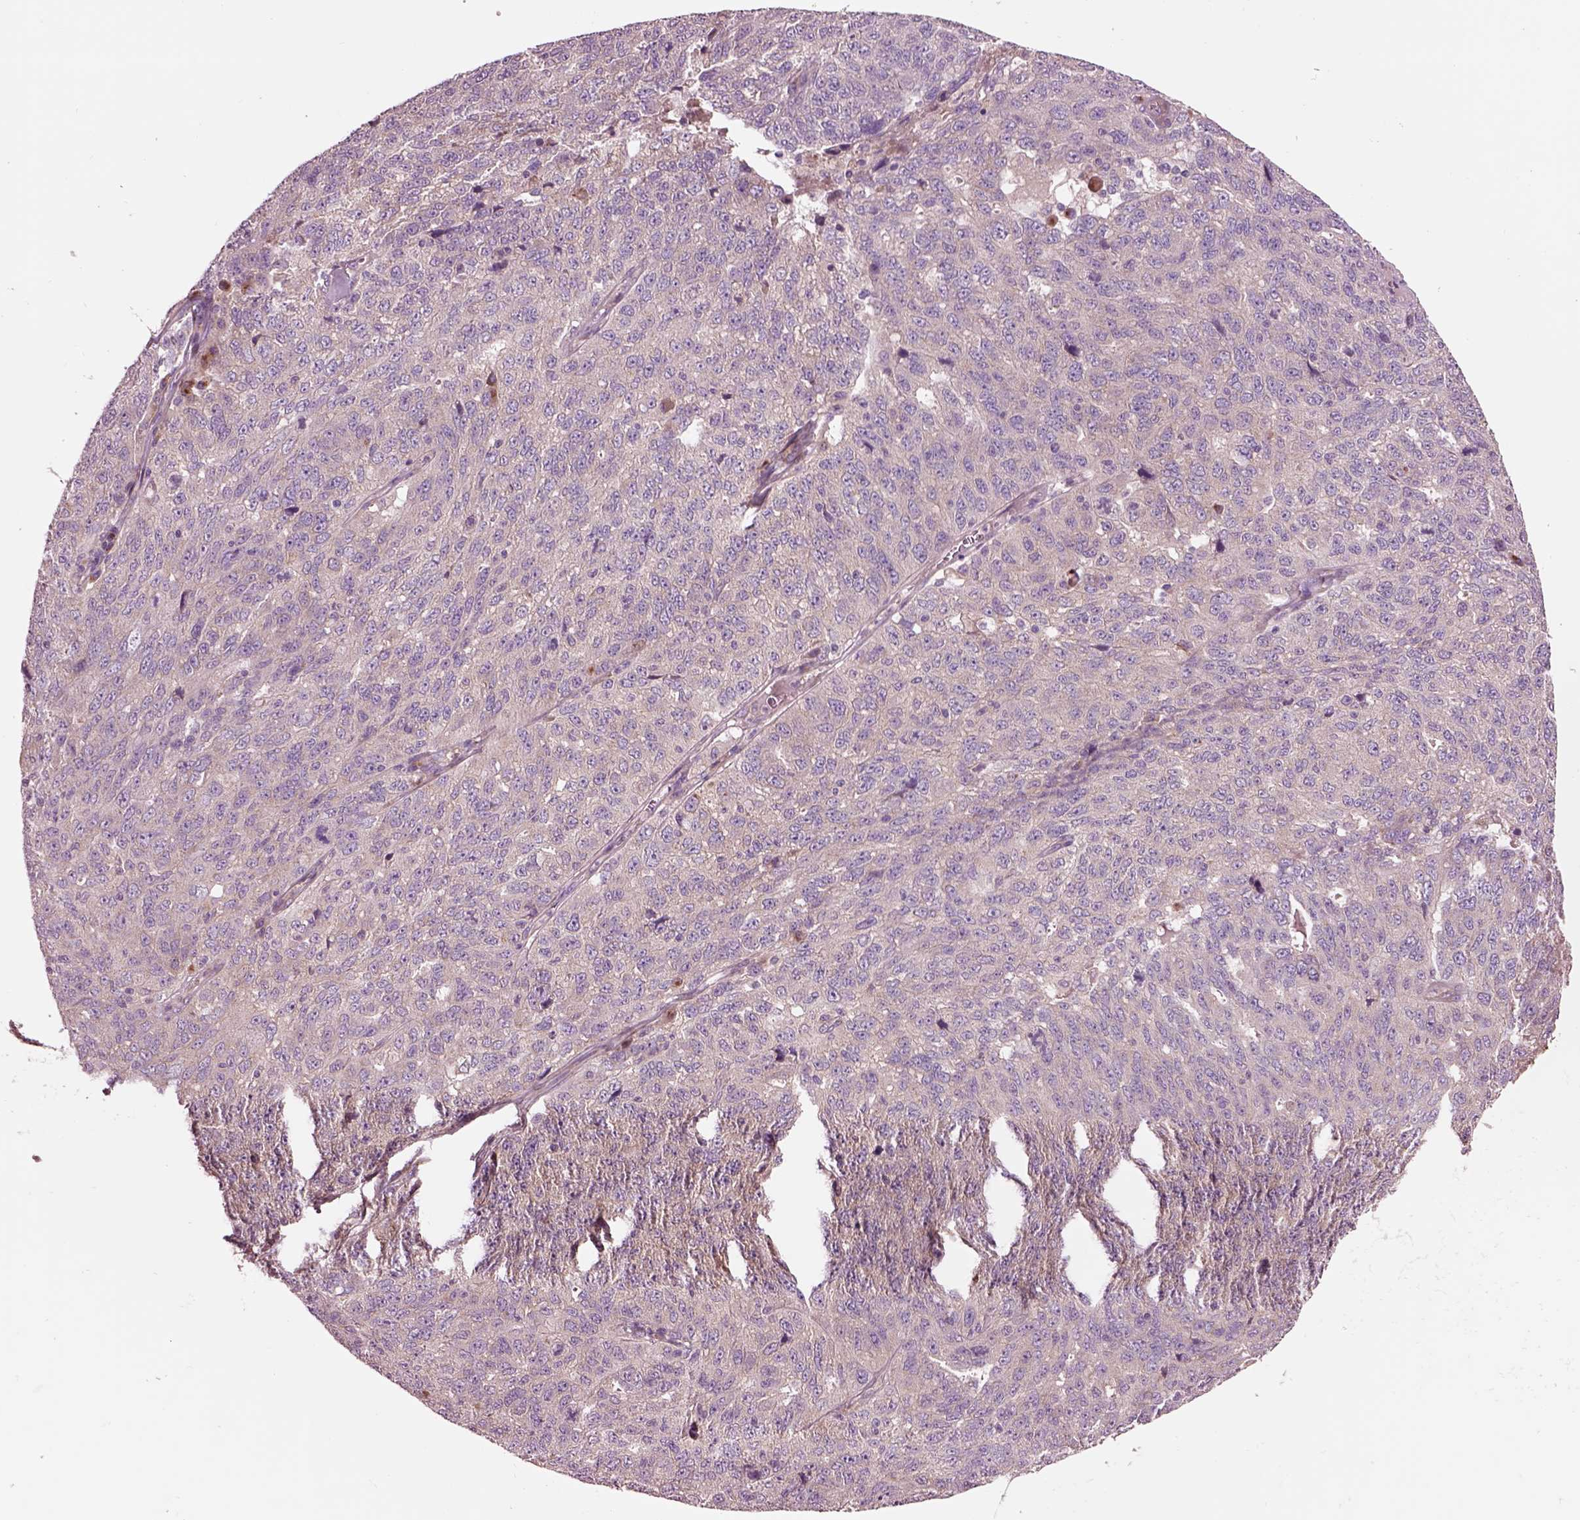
{"staining": {"intensity": "negative", "quantity": "none", "location": "none"}, "tissue": "ovarian cancer", "cell_type": "Tumor cells", "image_type": "cancer", "snomed": [{"axis": "morphology", "description": "Cystadenocarcinoma, serous, NOS"}, {"axis": "topography", "description": "Ovary"}], "caption": "Ovarian cancer was stained to show a protein in brown. There is no significant expression in tumor cells. (DAB IHC with hematoxylin counter stain).", "gene": "SEC23A", "patient": {"sex": "female", "age": 71}}